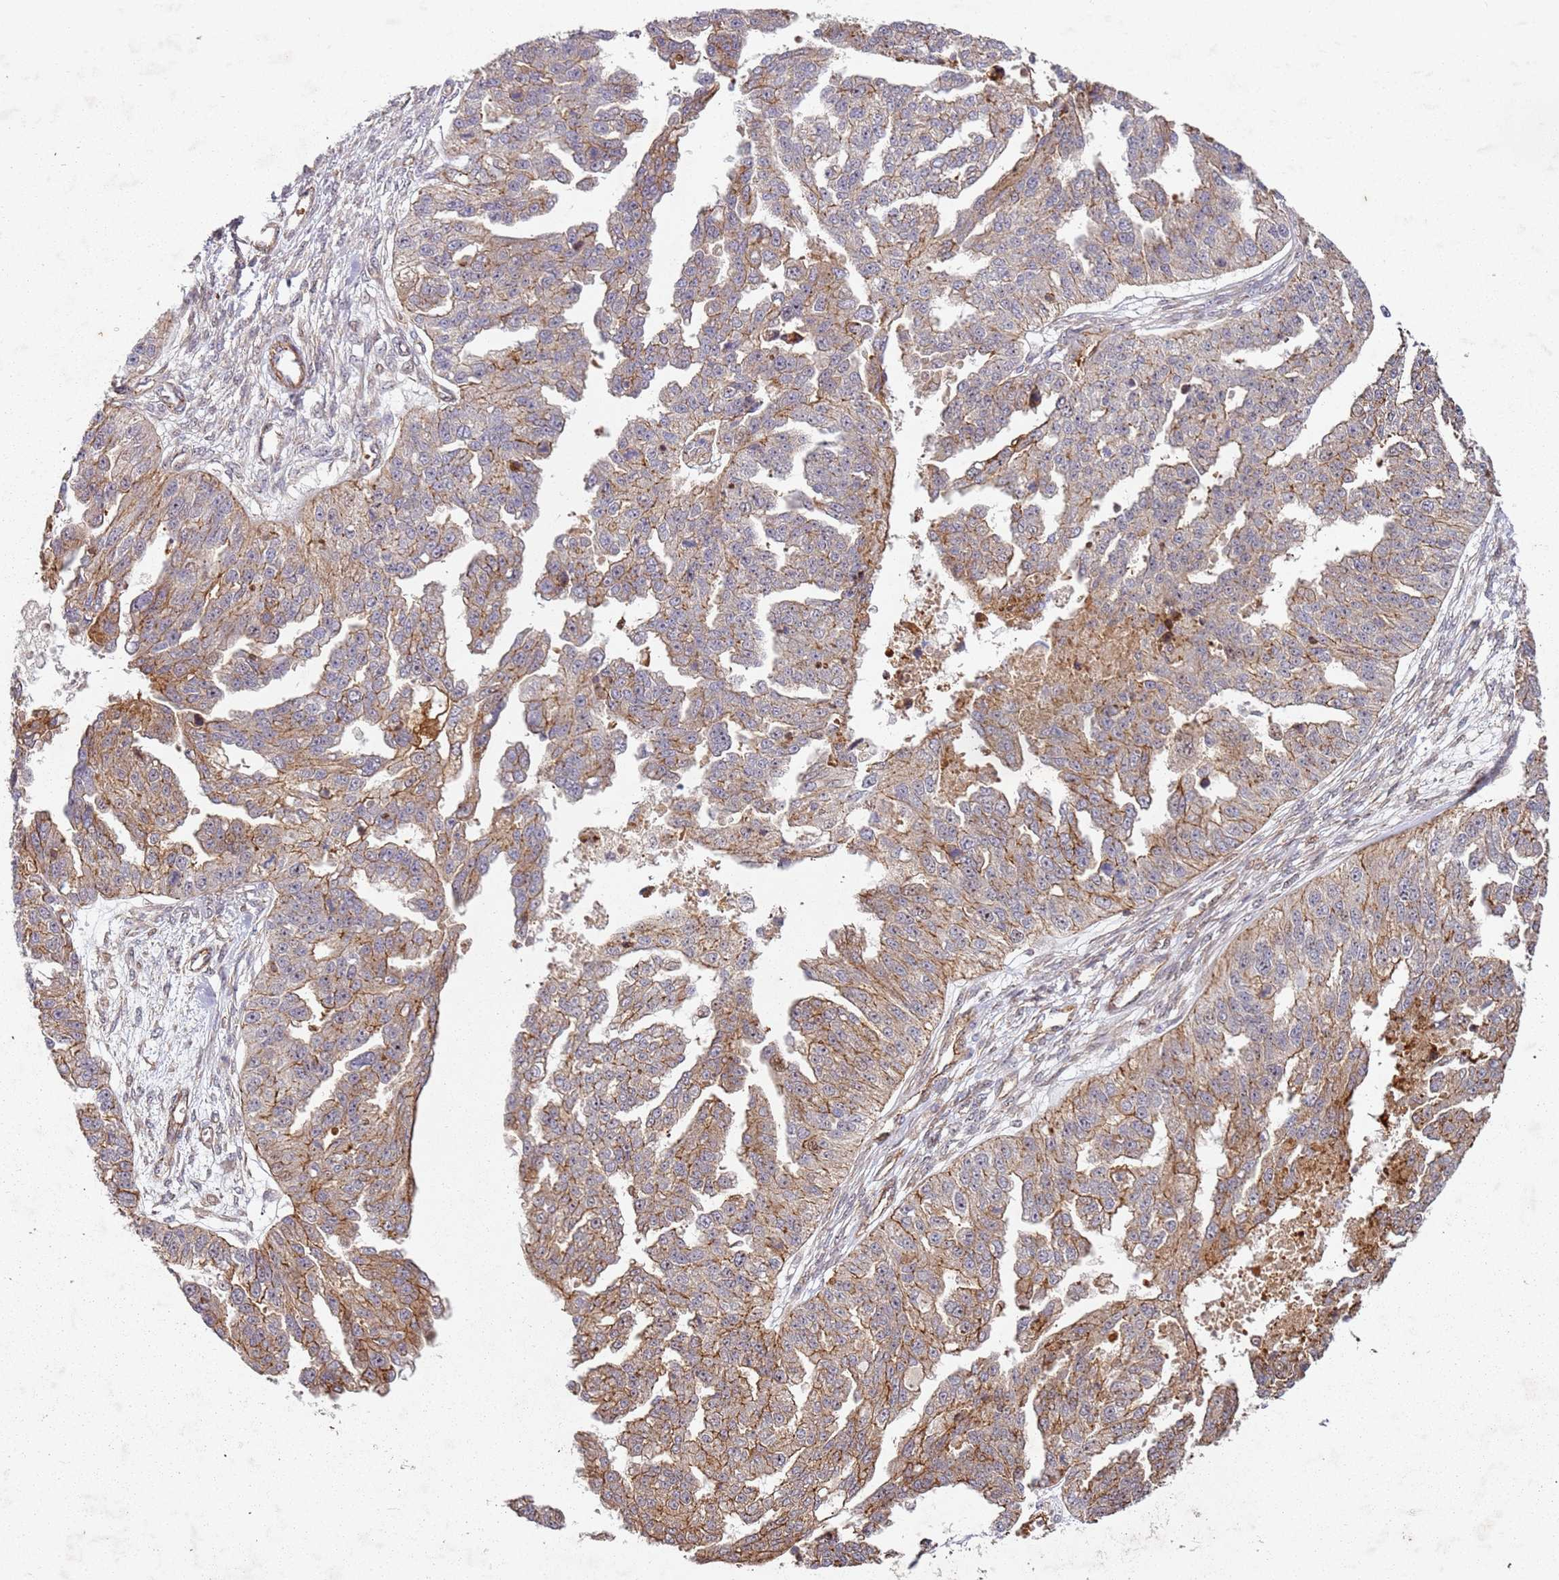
{"staining": {"intensity": "moderate", "quantity": ">75%", "location": "cytoplasmic/membranous"}, "tissue": "ovarian cancer", "cell_type": "Tumor cells", "image_type": "cancer", "snomed": [{"axis": "morphology", "description": "Cystadenocarcinoma, serous, NOS"}, {"axis": "topography", "description": "Ovary"}], "caption": "Moderate cytoplasmic/membranous expression is present in approximately >75% of tumor cells in ovarian cancer. (DAB (3,3'-diaminobenzidine) IHC with brightfield microscopy, high magnification).", "gene": "C2CD4B", "patient": {"sex": "female", "age": 58}}